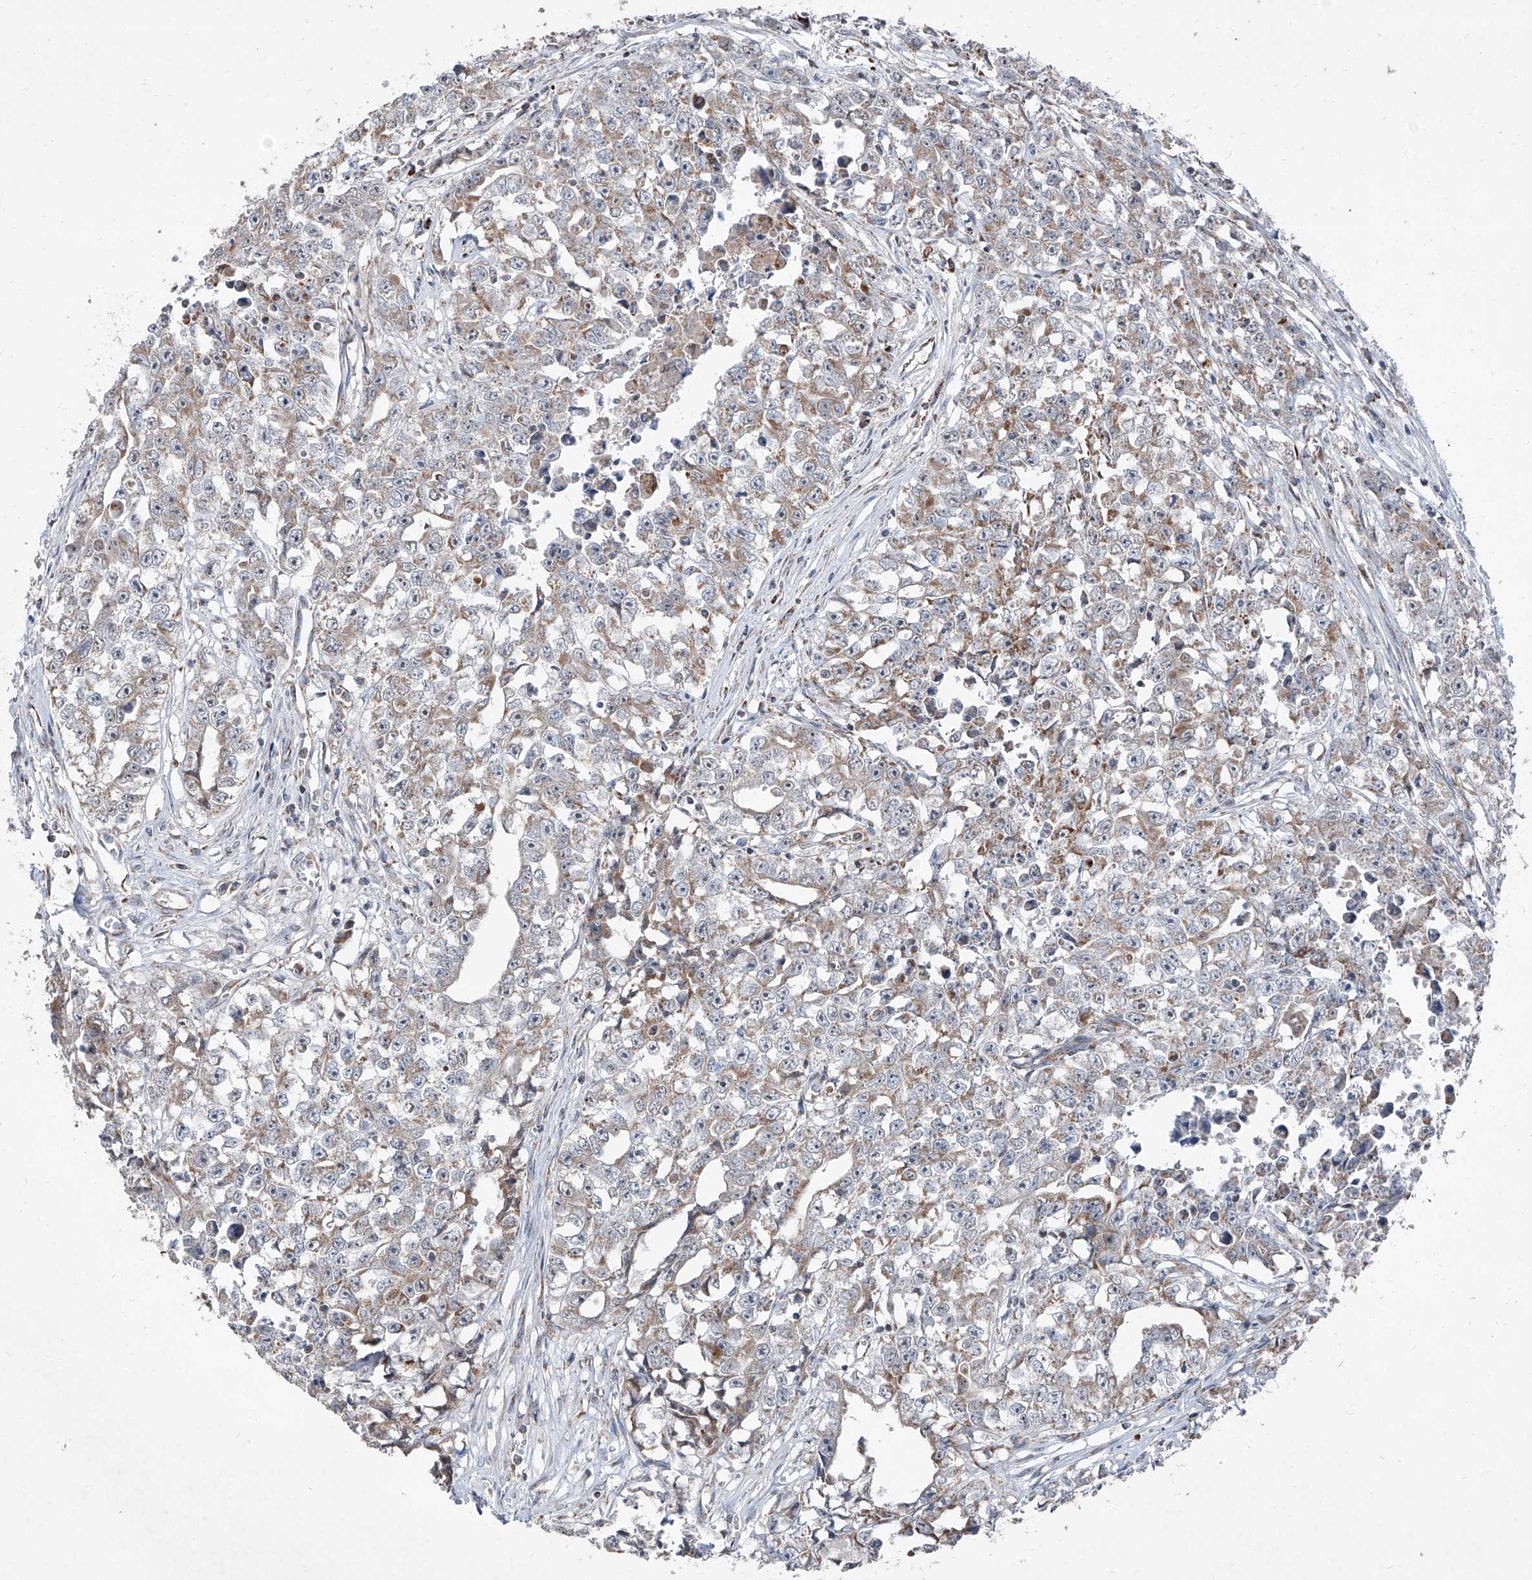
{"staining": {"intensity": "weak", "quantity": "25%-75%", "location": "cytoplasmic/membranous"}, "tissue": "testis cancer", "cell_type": "Tumor cells", "image_type": "cancer", "snomed": [{"axis": "morphology", "description": "Seminoma, NOS"}, {"axis": "morphology", "description": "Carcinoma, Embryonal, NOS"}, {"axis": "topography", "description": "Testis"}], "caption": "Testis seminoma stained with immunohistochemistry (IHC) displays weak cytoplasmic/membranous expression in about 25%-75% of tumor cells.", "gene": "NDUFB3", "patient": {"sex": "male", "age": 43}}